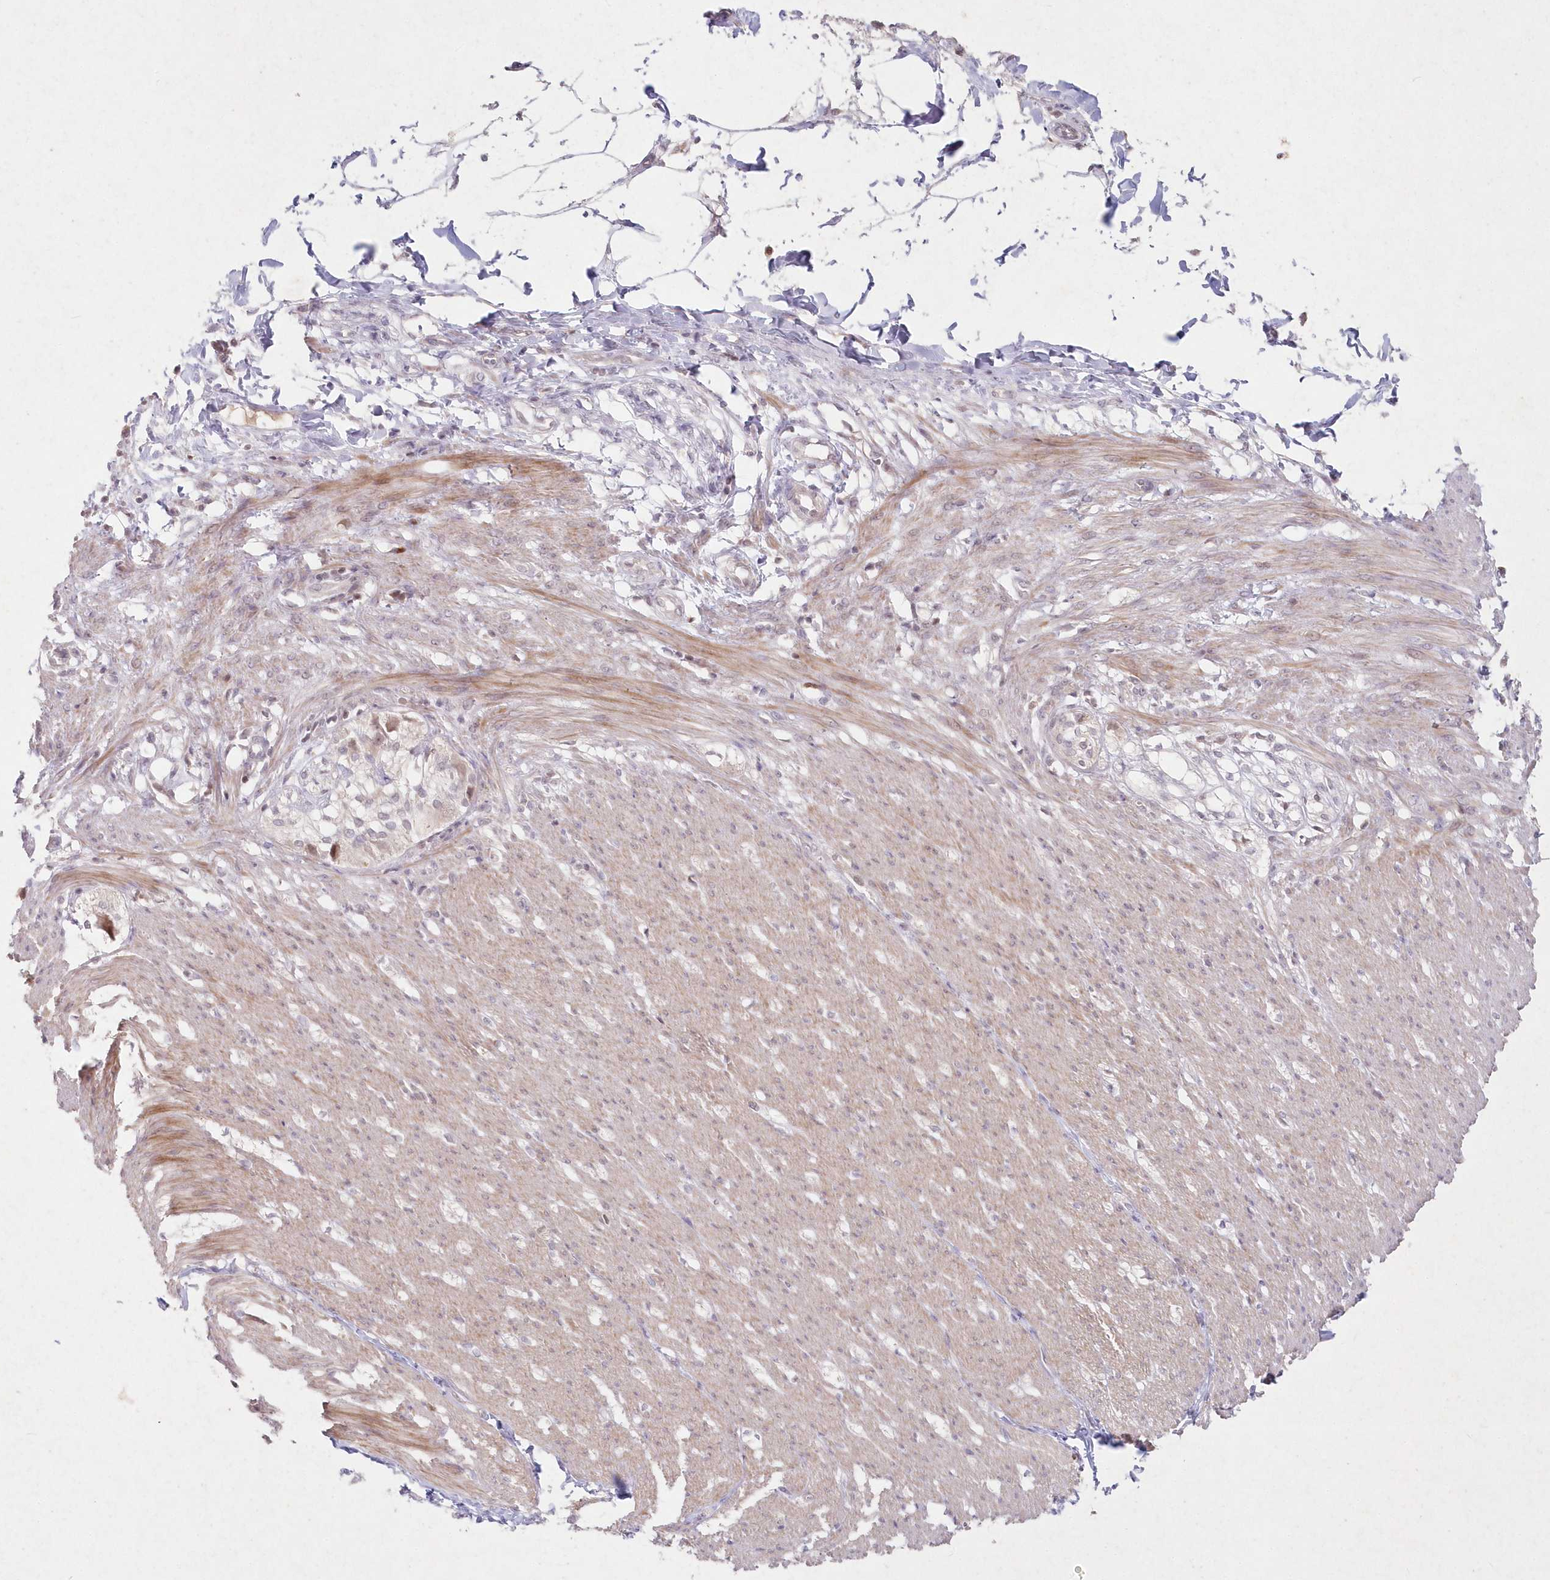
{"staining": {"intensity": "moderate", "quantity": "25%-75%", "location": "cytoplasmic/membranous,nuclear"}, "tissue": "smooth muscle", "cell_type": "Smooth muscle cells", "image_type": "normal", "snomed": [{"axis": "morphology", "description": "Normal tissue, NOS"}, {"axis": "morphology", "description": "Adenocarcinoma, NOS"}, {"axis": "topography", "description": "Smooth muscle"}, {"axis": "topography", "description": "Colon"}], "caption": "DAB immunohistochemical staining of unremarkable smooth muscle demonstrates moderate cytoplasmic/membranous,nuclear protein positivity in about 25%-75% of smooth muscle cells.", "gene": "ASCC1", "patient": {"sex": "male", "age": 14}}